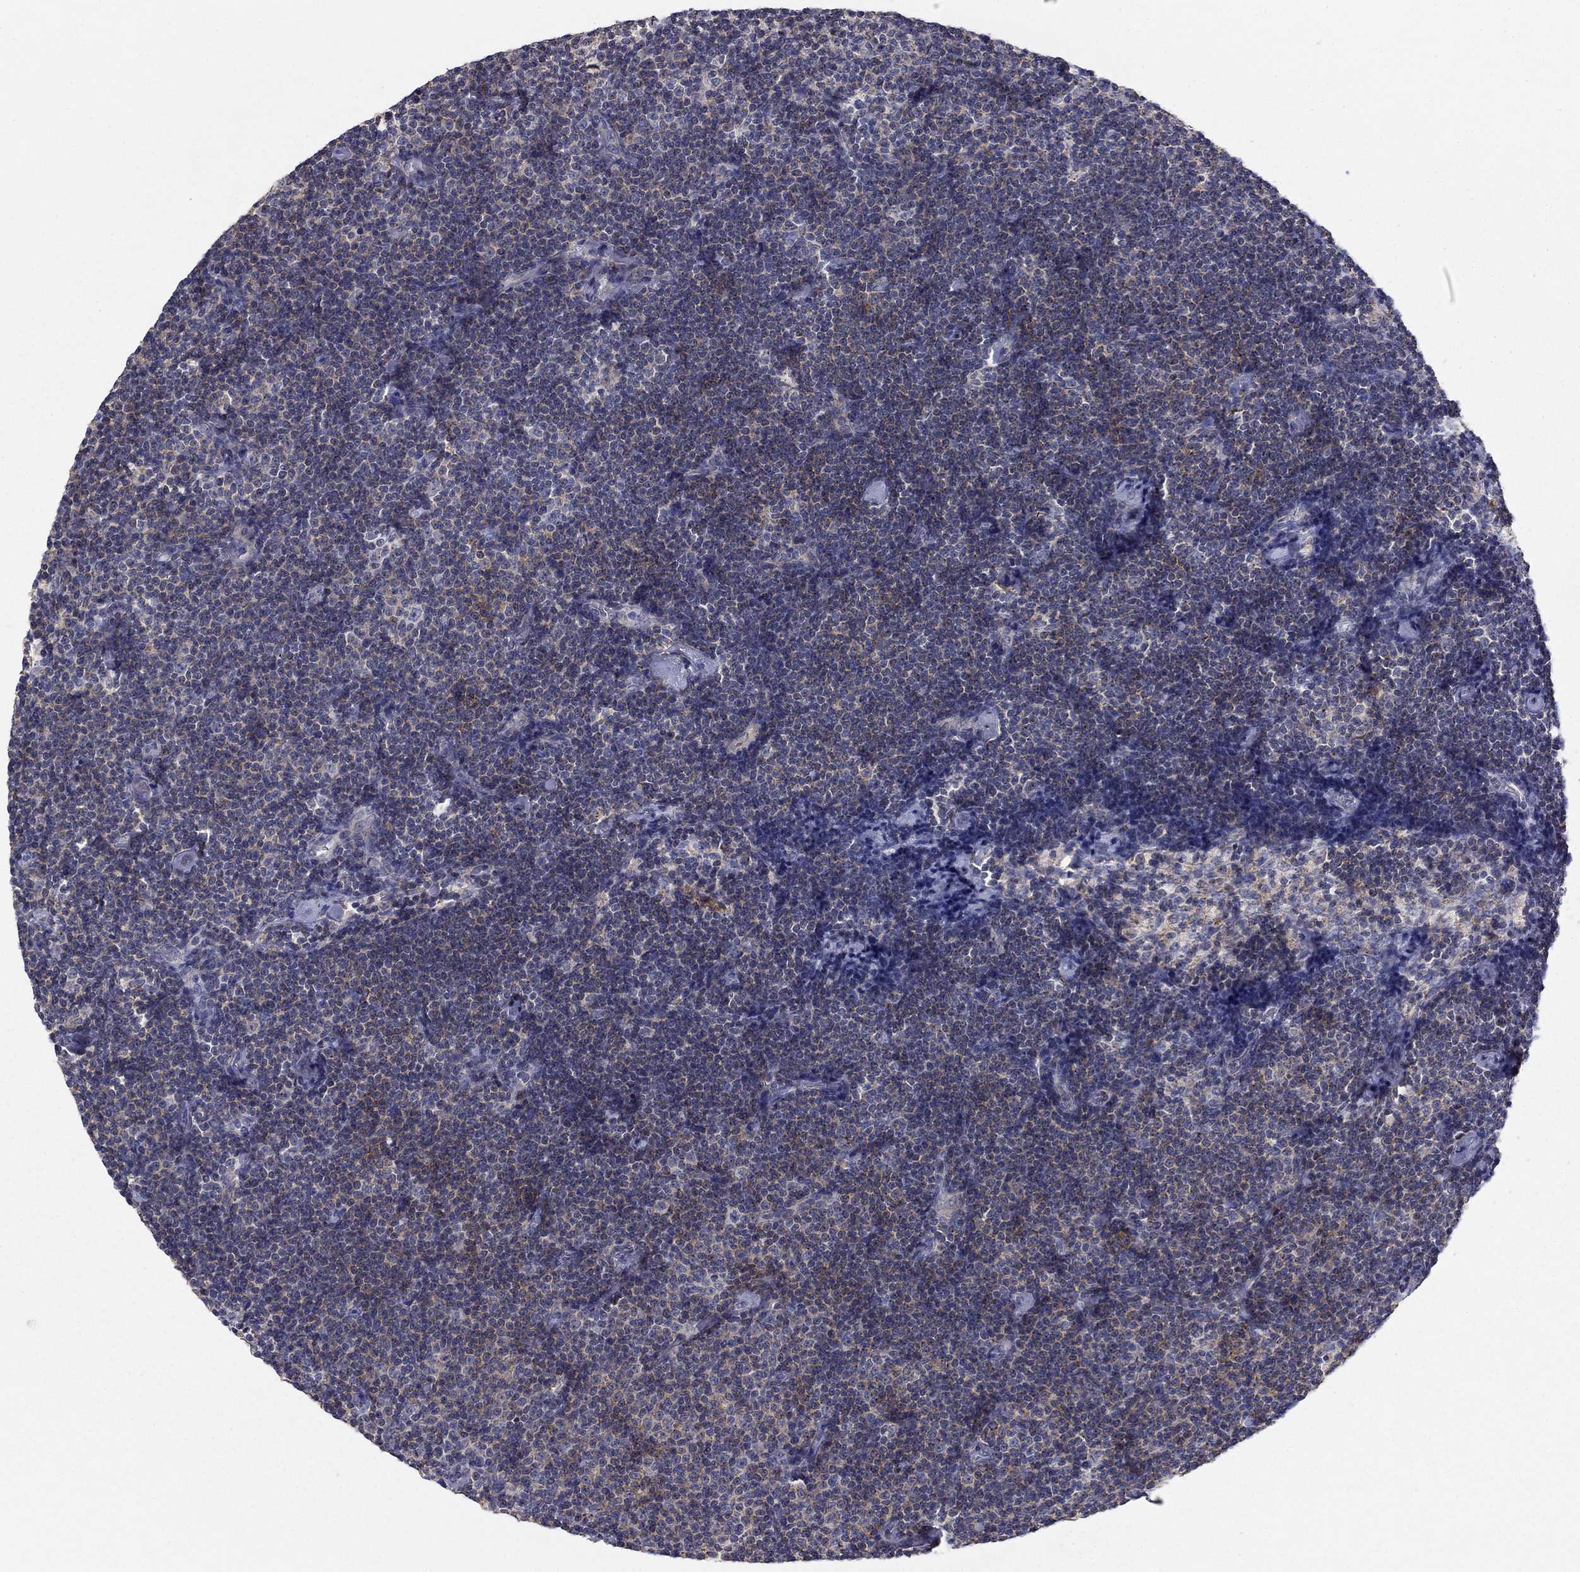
{"staining": {"intensity": "negative", "quantity": "none", "location": "none"}, "tissue": "lymphoma", "cell_type": "Tumor cells", "image_type": "cancer", "snomed": [{"axis": "morphology", "description": "Malignant lymphoma, non-Hodgkin's type, Low grade"}, {"axis": "topography", "description": "Lymph node"}], "caption": "DAB immunohistochemical staining of lymphoma reveals no significant staining in tumor cells. (DAB (3,3'-diaminobenzidine) immunohistochemistry (IHC) visualized using brightfield microscopy, high magnification).", "gene": "SEPTIN3", "patient": {"sex": "male", "age": 81}}